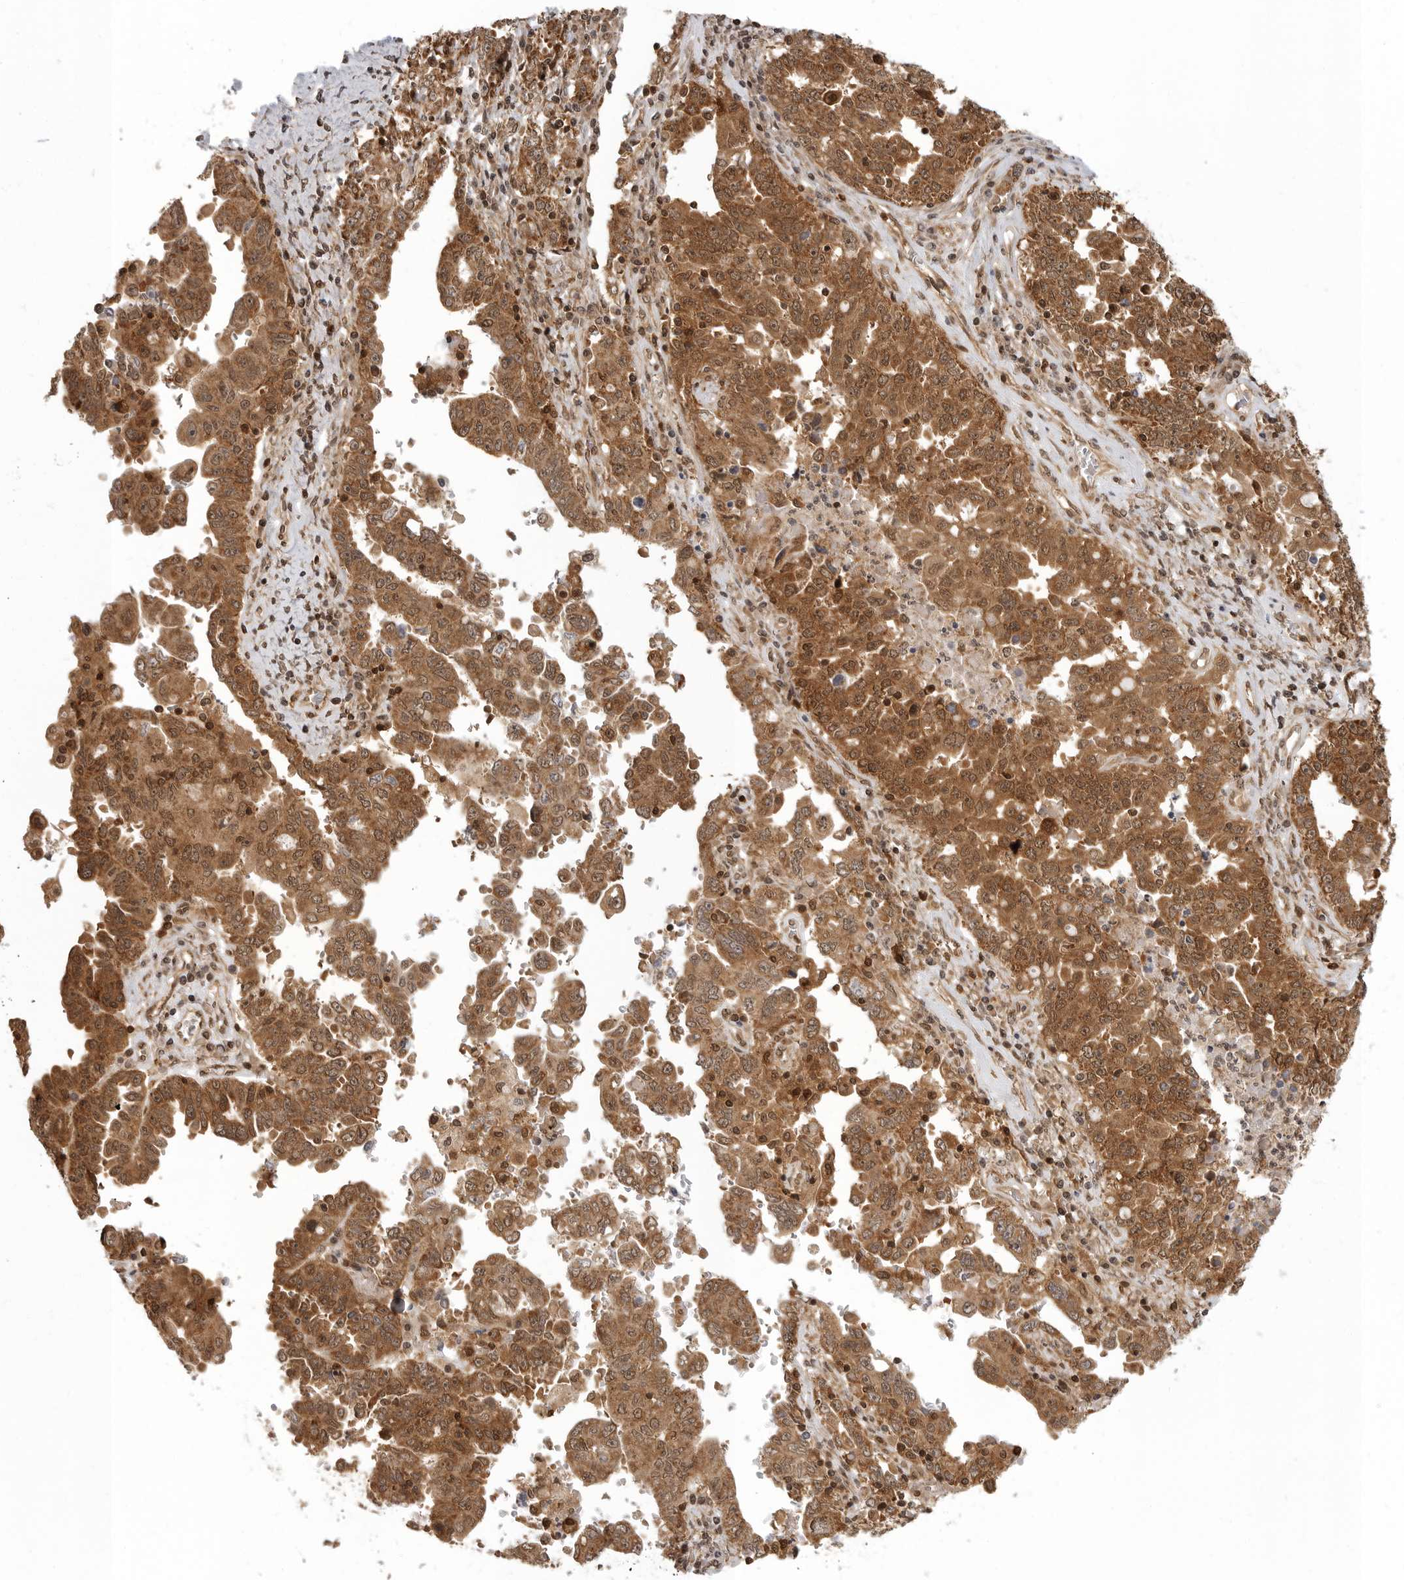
{"staining": {"intensity": "strong", "quantity": ">75%", "location": "cytoplasmic/membranous"}, "tissue": "ovarian cancer", "cell_type": "Tumor cells", "image_type": "cancer", "snomed": [{"axis": "morphology", "description": "Carcinoma, endometroid"}, {"axis": "topography", "description": "Ovary"}], "caption": "DAB (3,3'-diaminobenzidine) immunohistochemical staining of human ovarian cancer reveals strong cytoplasmic/membranous protein positivity in approximately >75% of tumor cells. The staining was performed using DAB to visualize the protein expression in brown, while the nuclei were stained in blue with hematoxylin (Magnification: 20x).", "gene": "SZRD1", "patient": {"sex": "female", "age": 62}}